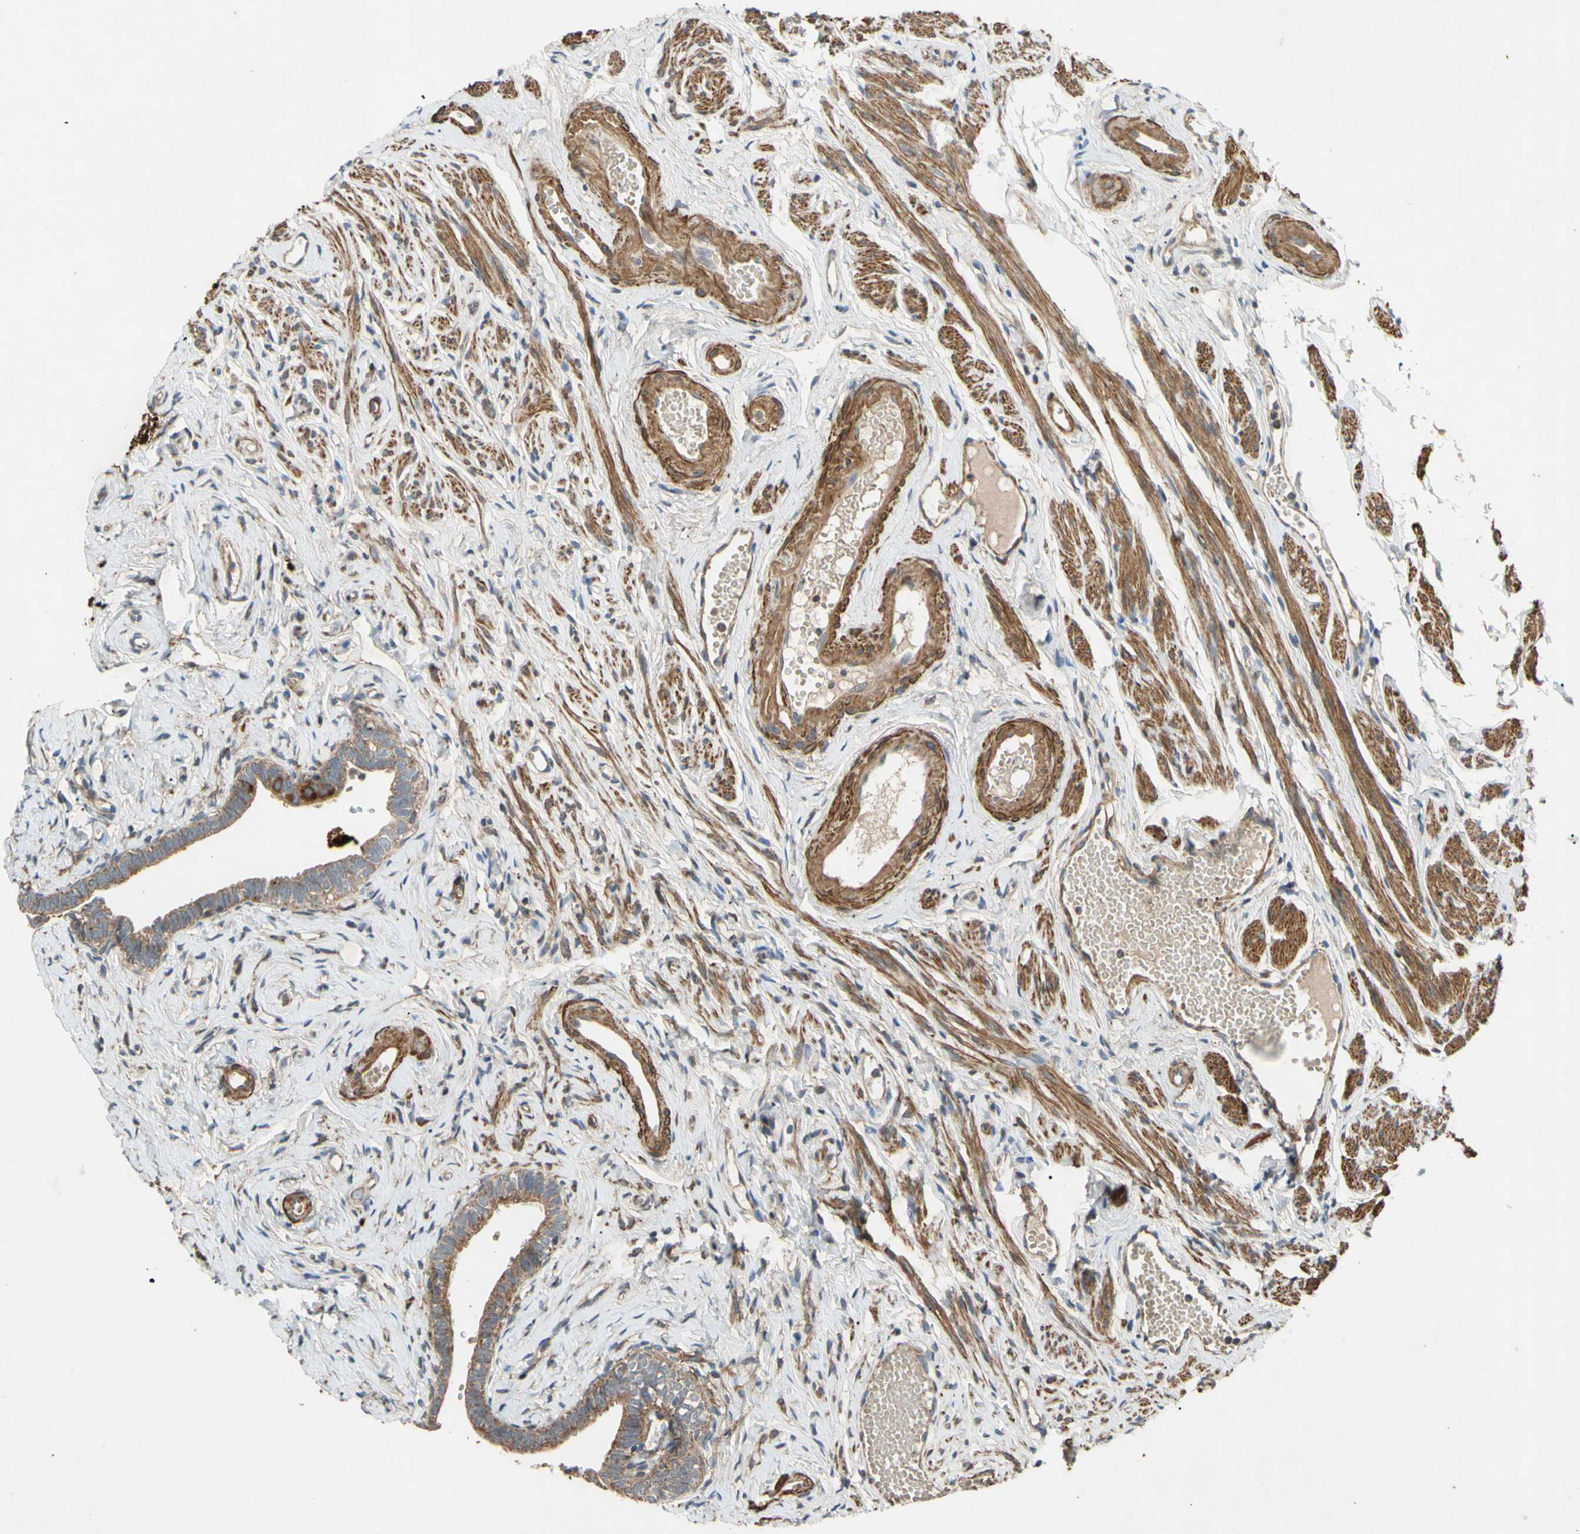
{"staining": {"intensity": "moderate", "quantity": ">75%", "location": "cytoplasmic/membranous"}, "tissue": "fallopian tube", "cell_type": "Glandular cells", "image_type": "normal", "snomed": [{"axis": "morphology", "description": "Normal tissue, NOS"}, {"axis": "topography", "description": "Fallopian tube"}], "caption": "Immunohistochemical staining of benign human fallopian tube shows moderate cytoplasmic/membranous protein expression in approximately >75% of glandular cells. Ihc stains the protein in brown and the nuclei are stained blue.", "gene": "PARD6A", "patient": {"sex": "female", "age": 71}}